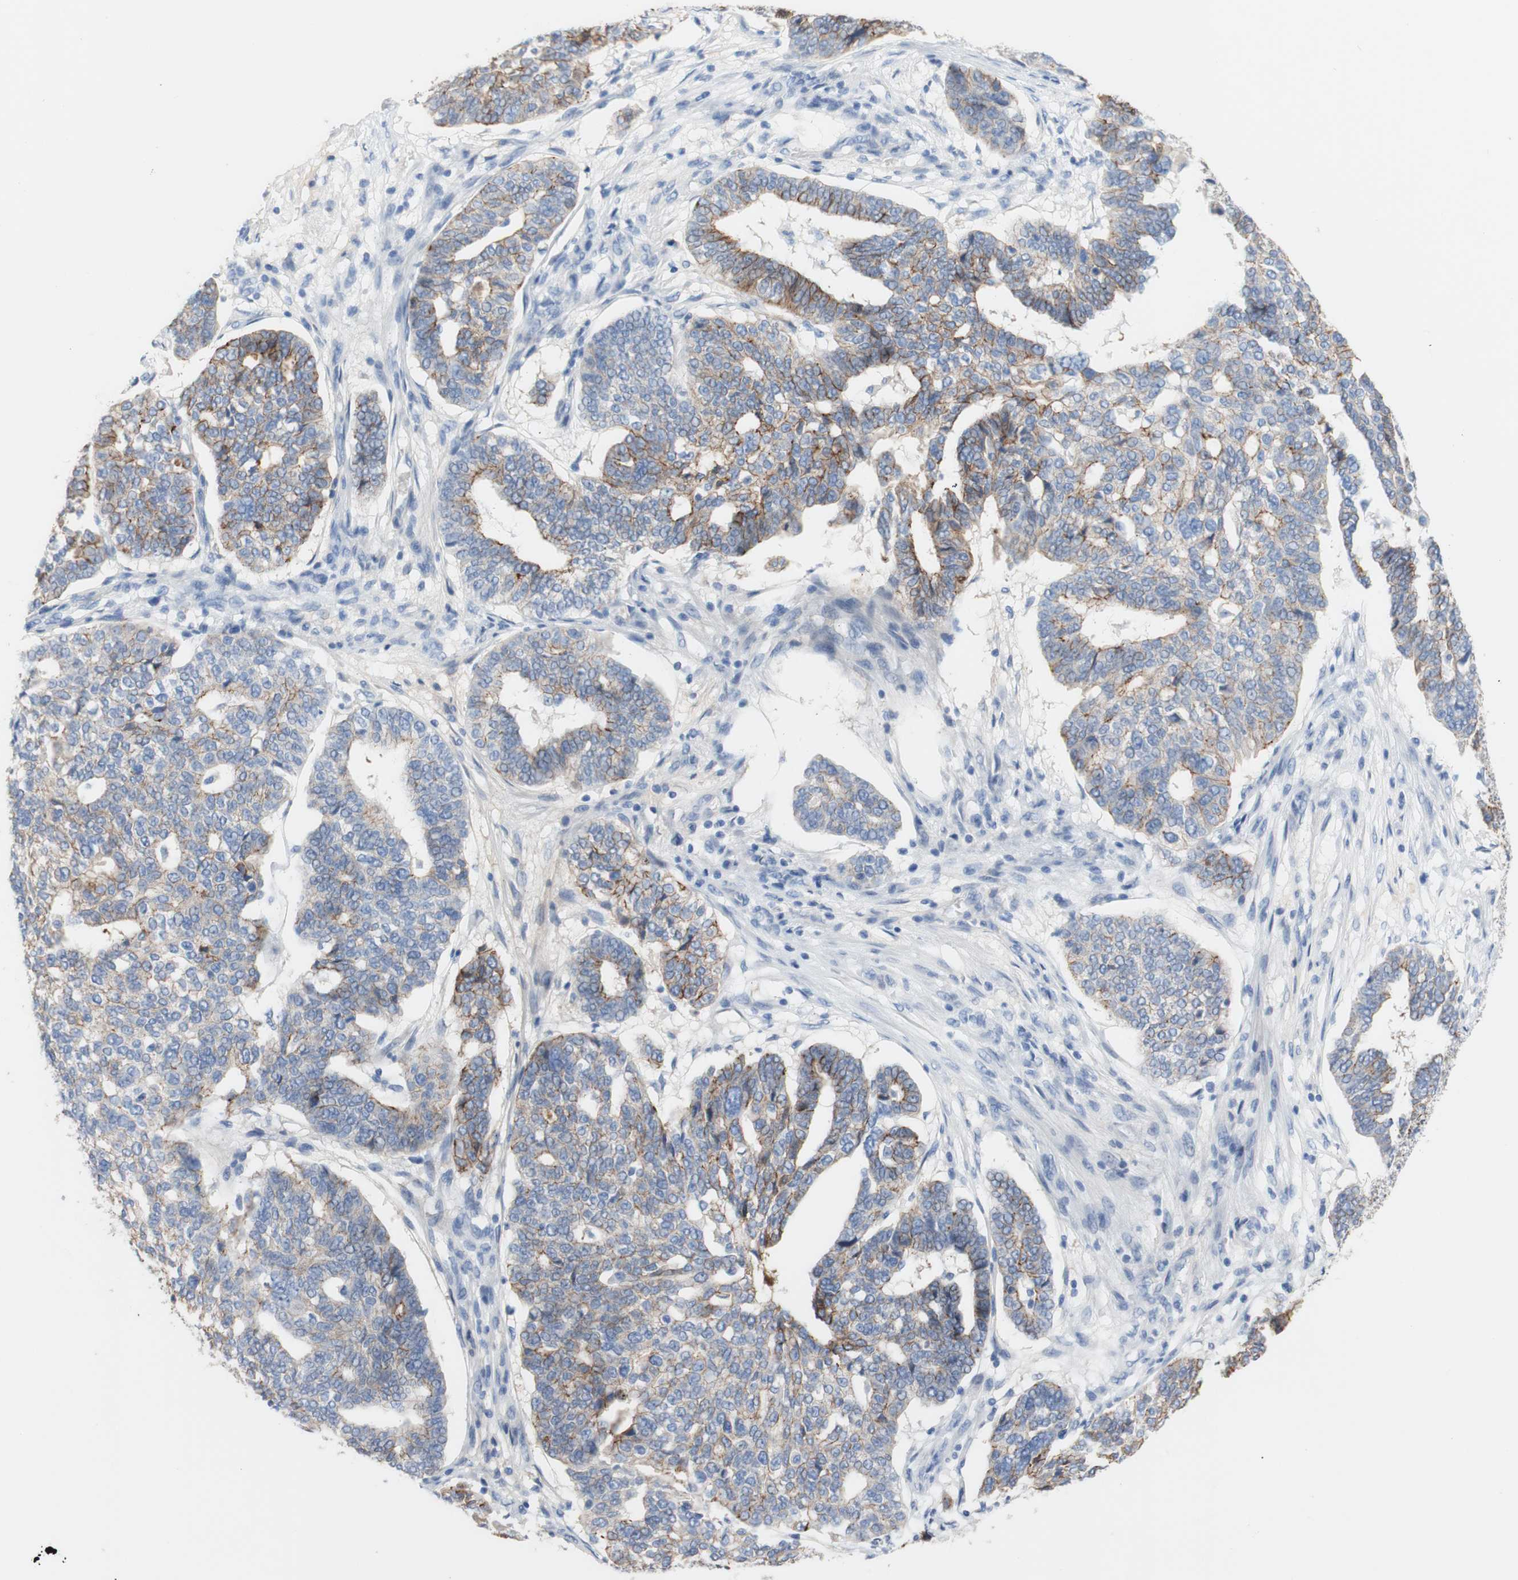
{"staining": {"intensity": "moderate", "quantity": "25%-75%", "location": "cytoplasmic/membranous"}, "tissue": "ovarian cancer", "cell_type": "Tumor cells", "image_type": "cancer", "snomed": [{"axis": "morphology", "description": "Cystadenocarcinoma, serous, NOS"}, {"axis": "topography", "description": "Ovary"}], "caption": "High-magnification brightfield microscopy of ovarian cancer (serous cystadenocarcinoma) stained with DAB (brown) and counterstained with hematoxylin (blue). tumor cells exhibit moderate cytoplasmic/membranous staining is appreciated in about25%-75% of cells. Using DAB (brown) and hematoxylin (blue) stains, captured at high magnification using brightfield microscopy.", "gene": "DSC2", "patient": {"sex": "female", "age": 59}}